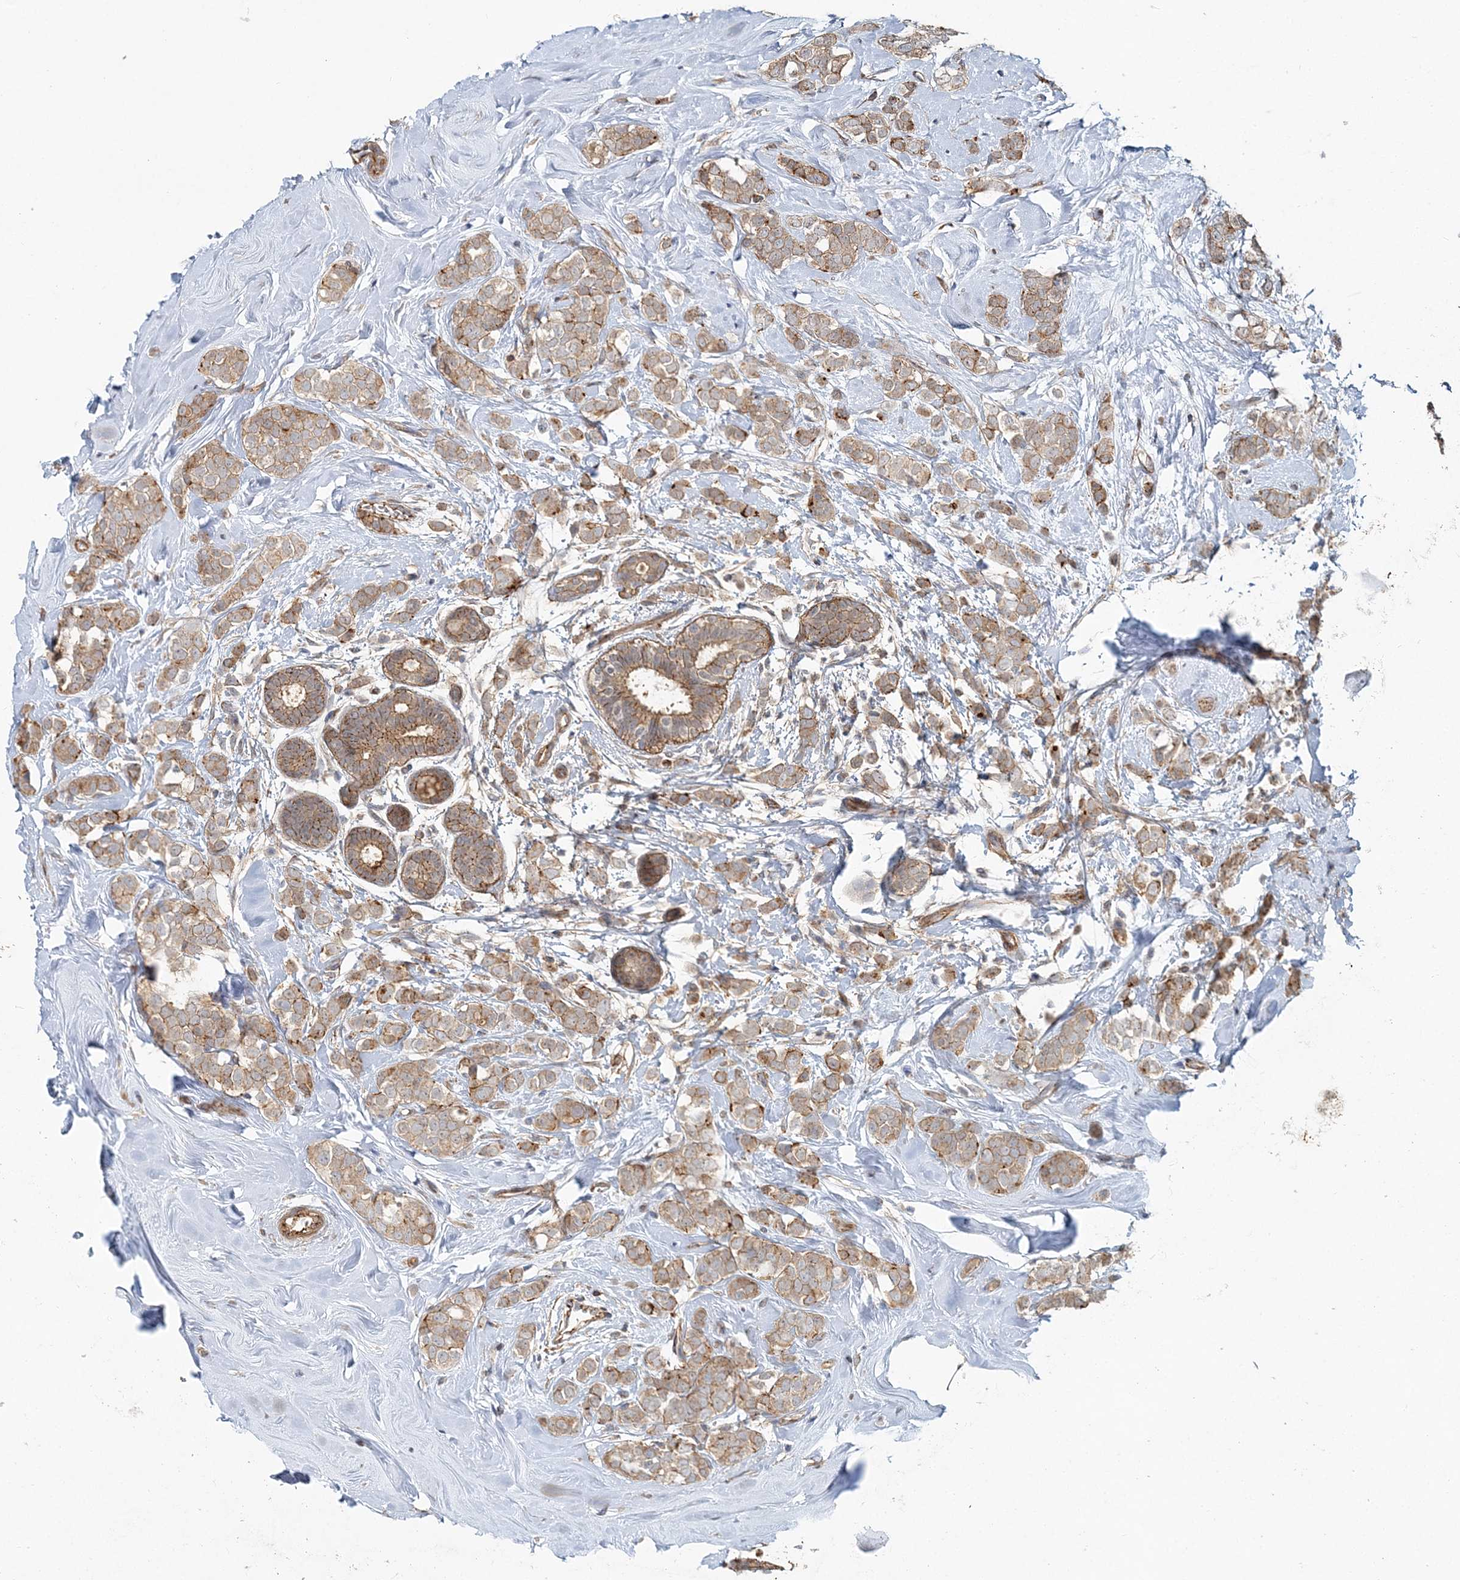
{"staining": {"intensity": "weak", "quantity": ">75%", "location": "cytoplasmic/membranous"}, "tissue": "breast cancer", "cell_type": "Tumor cells", "image_type": "cancer", "snomed": [{"axis": "morphology", "description": "Lobular carcinoma"}, {"axis": "topography", "description": "Breast"}], "caption": "Weak cytoplasmic/membranous positivity for a protein is appreciated in approximately >75% of tumor cells of breast lobular carcinoma using IHC.", "gene": "MAT2B", "patient": {"sex": "female", "age": 47}}